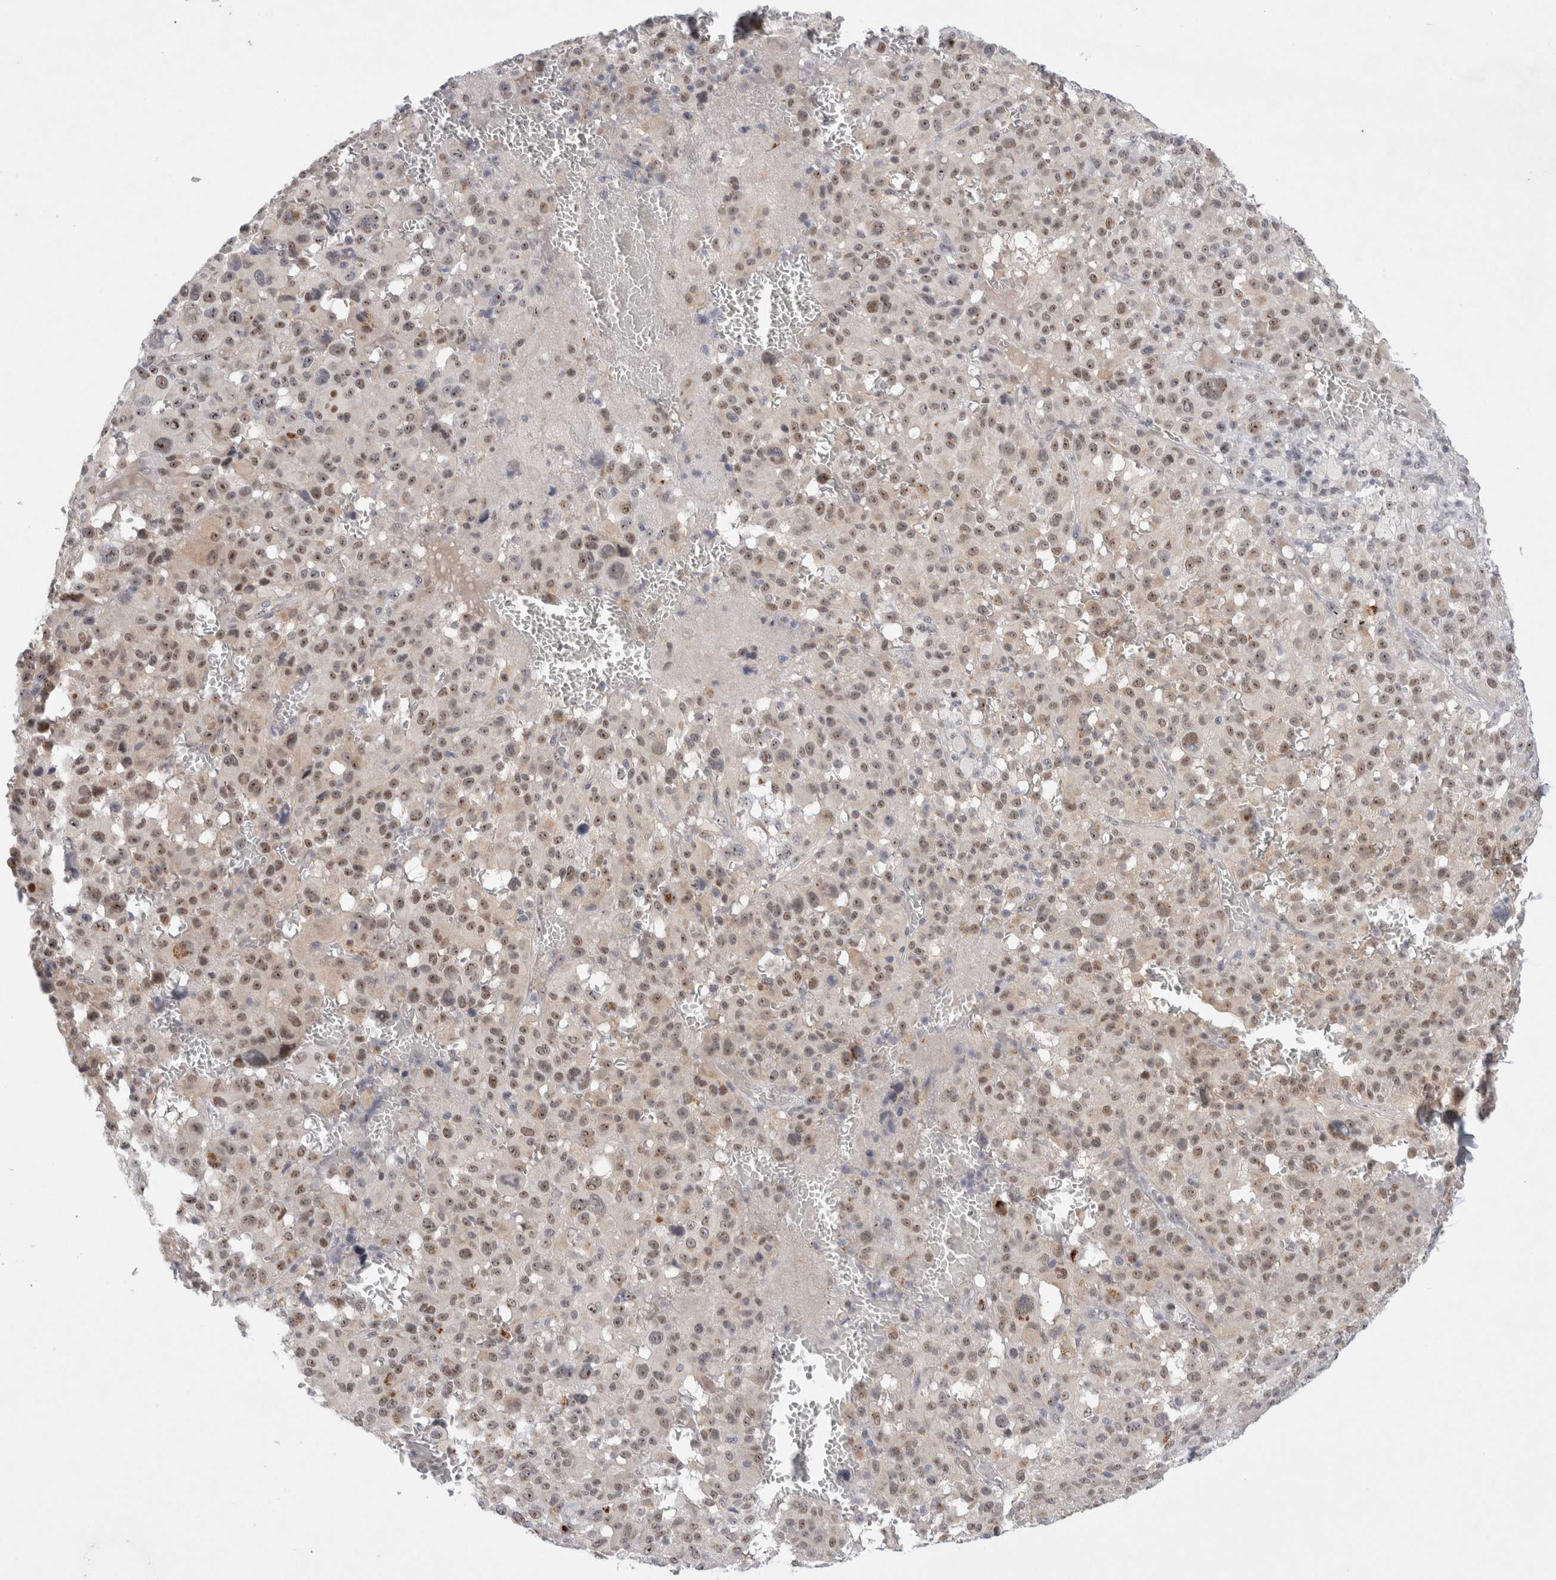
{"staining": {"intensity": "moderate", "quantity": ">75%", "location": "nuclear"}, "tissue": "melanoma", "cell_type": "Tumor cells", "image_type": "cancer", "snomed": [{"axis": "morphology", "description": "Malignant melanoma, Metastatic site"}, {"axis": "topography", "description": "Skin"}], "caption": "DAB immunohistochemical staining of malignant melanoma (metastatic site) exhibits moderate nuclear protein staining in about >75% of tumor cells.", "gene": "CERS5", "patient": {"sex": "female", "age": 74}}